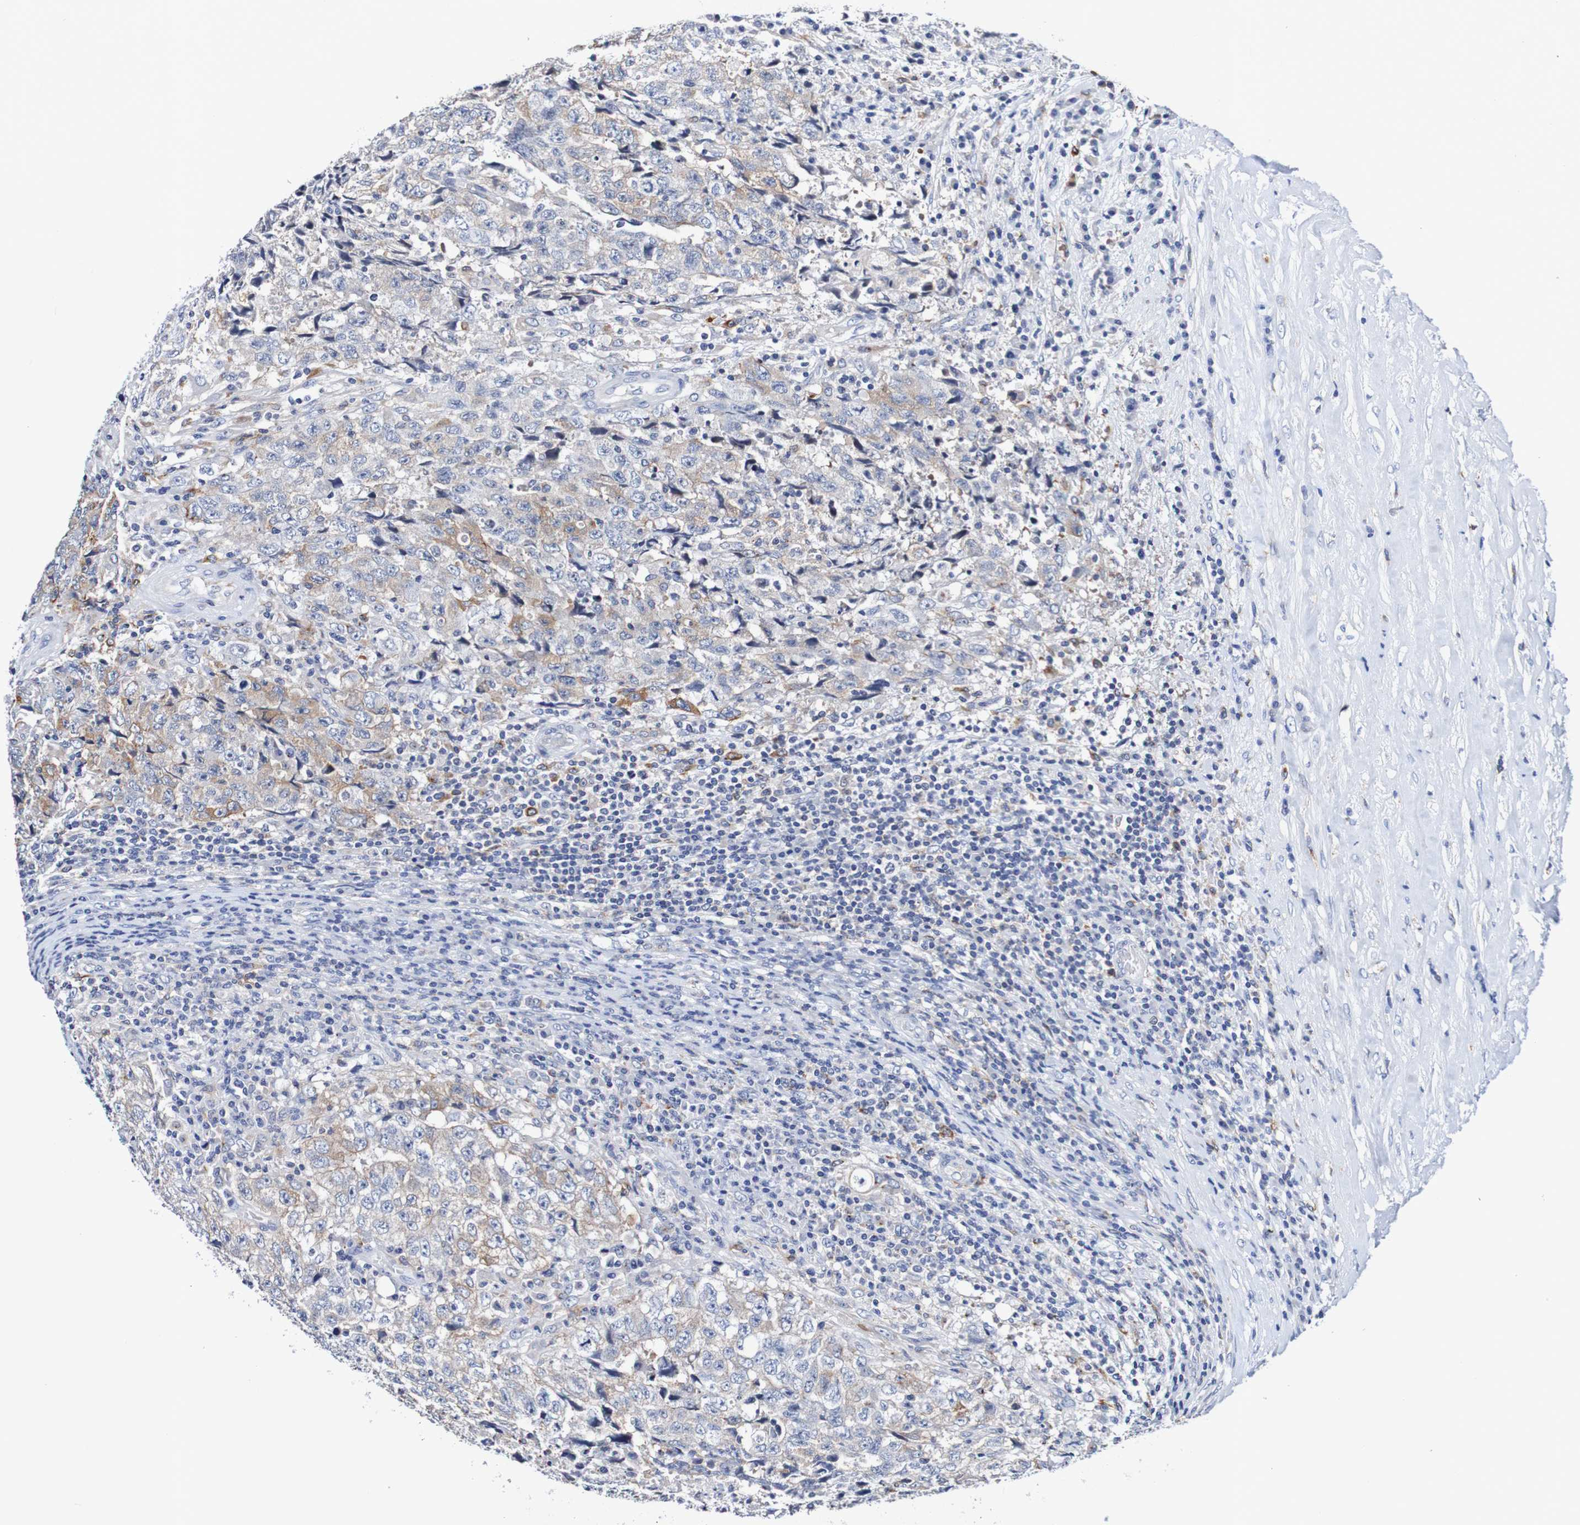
{"staining": {"intensity": "negative", "quantity": "none", "location": "none"}, "tissue": "testis cancer", "cell_type": "Tumor cells", "image_type": "cancer", "snomed": [{"axis": "morphology", "description": "Necrosis, NOS"}, {"axis": "morphology", "description": "Carcinoma, Embryonal, NOS"}, {"axis": "topography", "description": "Testis"}], "caption": "Immunohistochemistry photomicrograph of neoplastic tissue: human testis cancer stained with DAB (3,3'-diaminobenzidine) shows no significant protein positivity in tumor cells.", "gene": "SEZ6", "patient": {"sex": "male", "age": 19}}